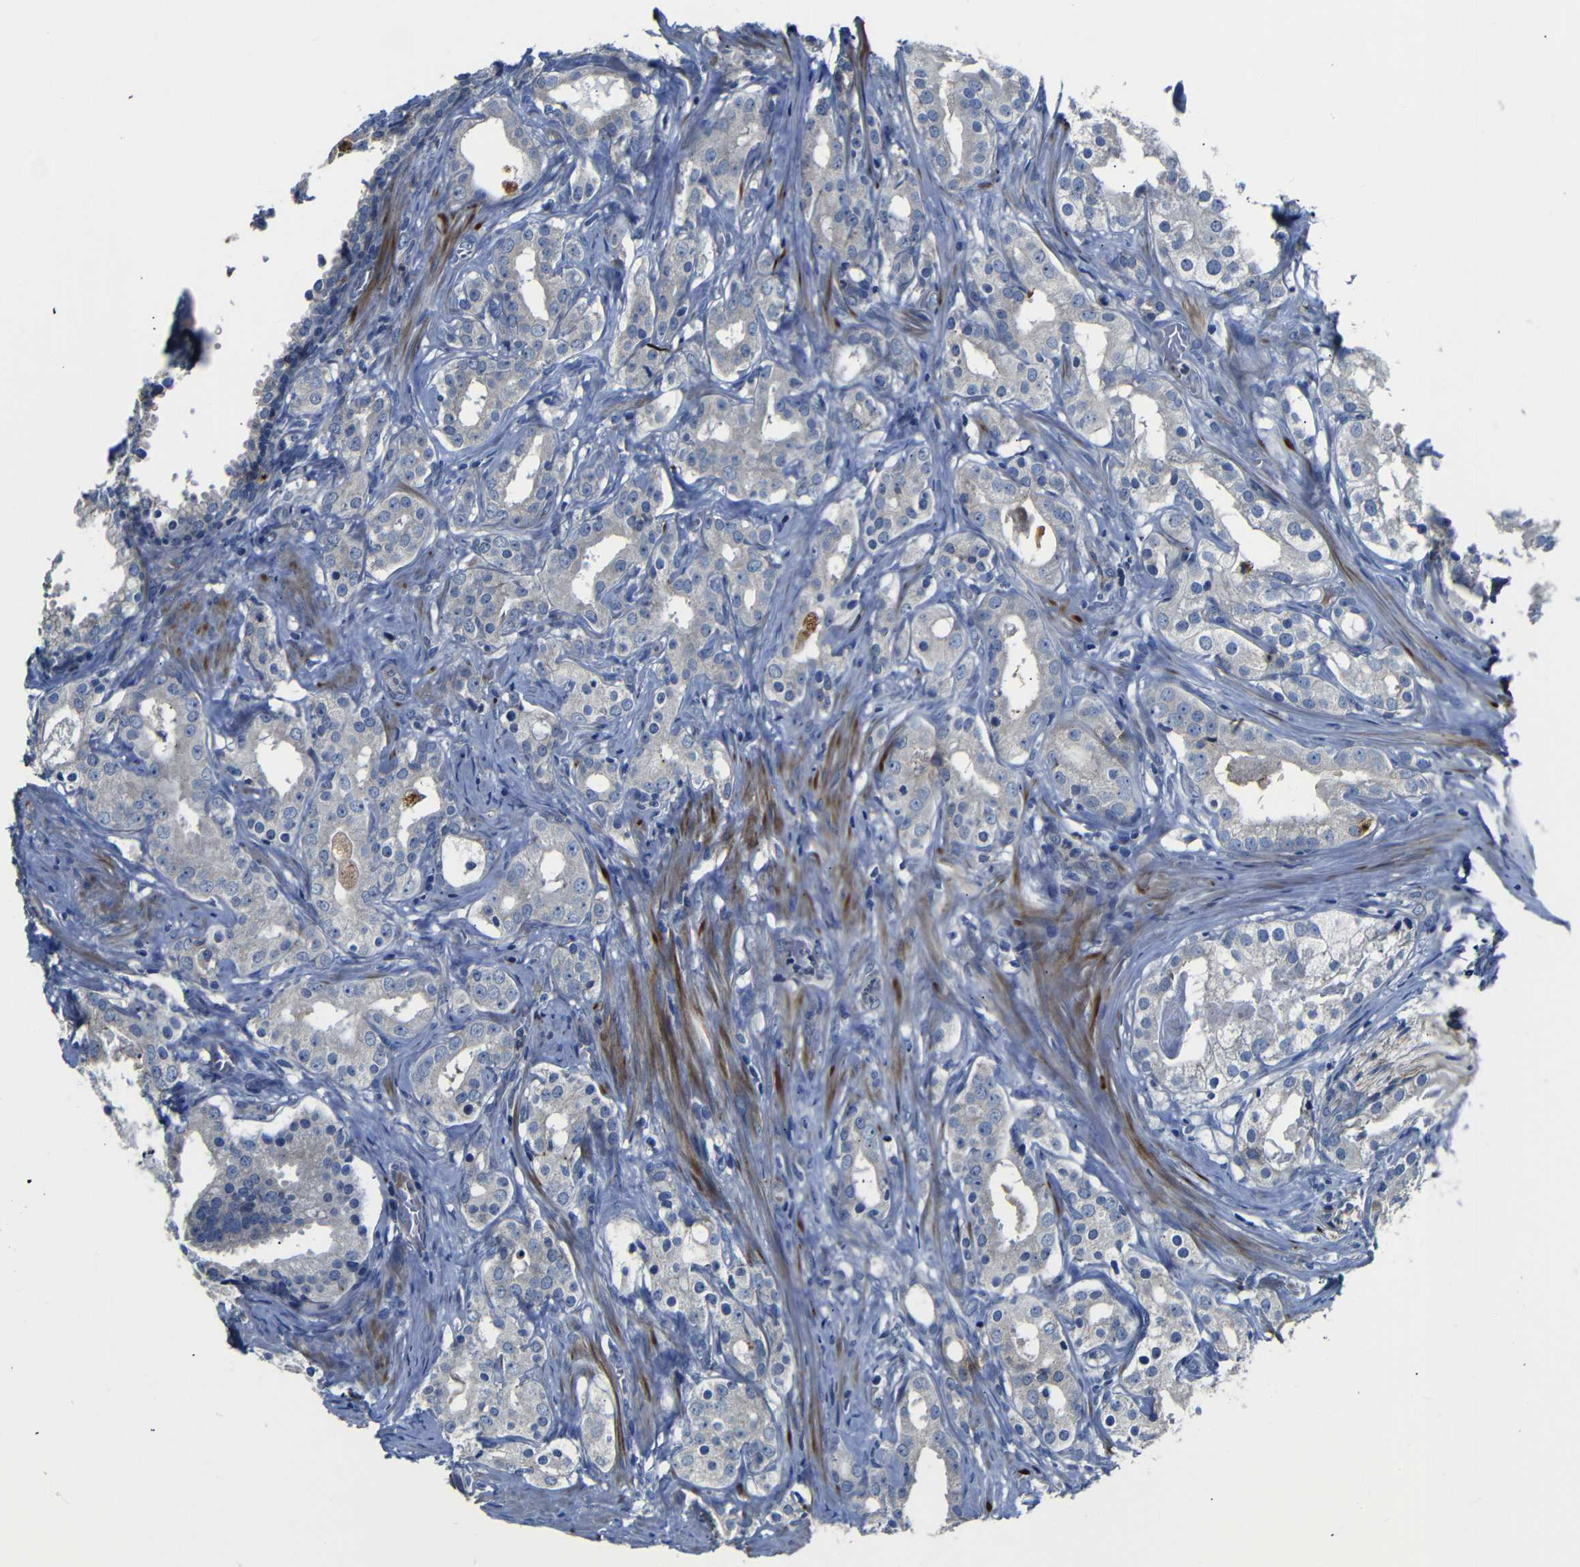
{"staining": {"intensity": "negative", "quantity": "none", "location": "none"}, "tissue": "prostate cancer", "cell_type": "Tumor cells", "image_type": "cancer", "snomed": [{"axis": "morphology", "description": "Adenocarcinoma, Low grade"}, {"axis": "topography", "description": "Prostate"}], "caption": "Immunohistochemistry (IHC) image of neoplastic tissue: human prostate adenocarcinoma (low-grade) stained with DAB (3,3'-diaminobenzidine) reveals no significant protein staining in tumor cells.", "gene": "AFDN", "patient": {"sex": "male", "age": 59}}